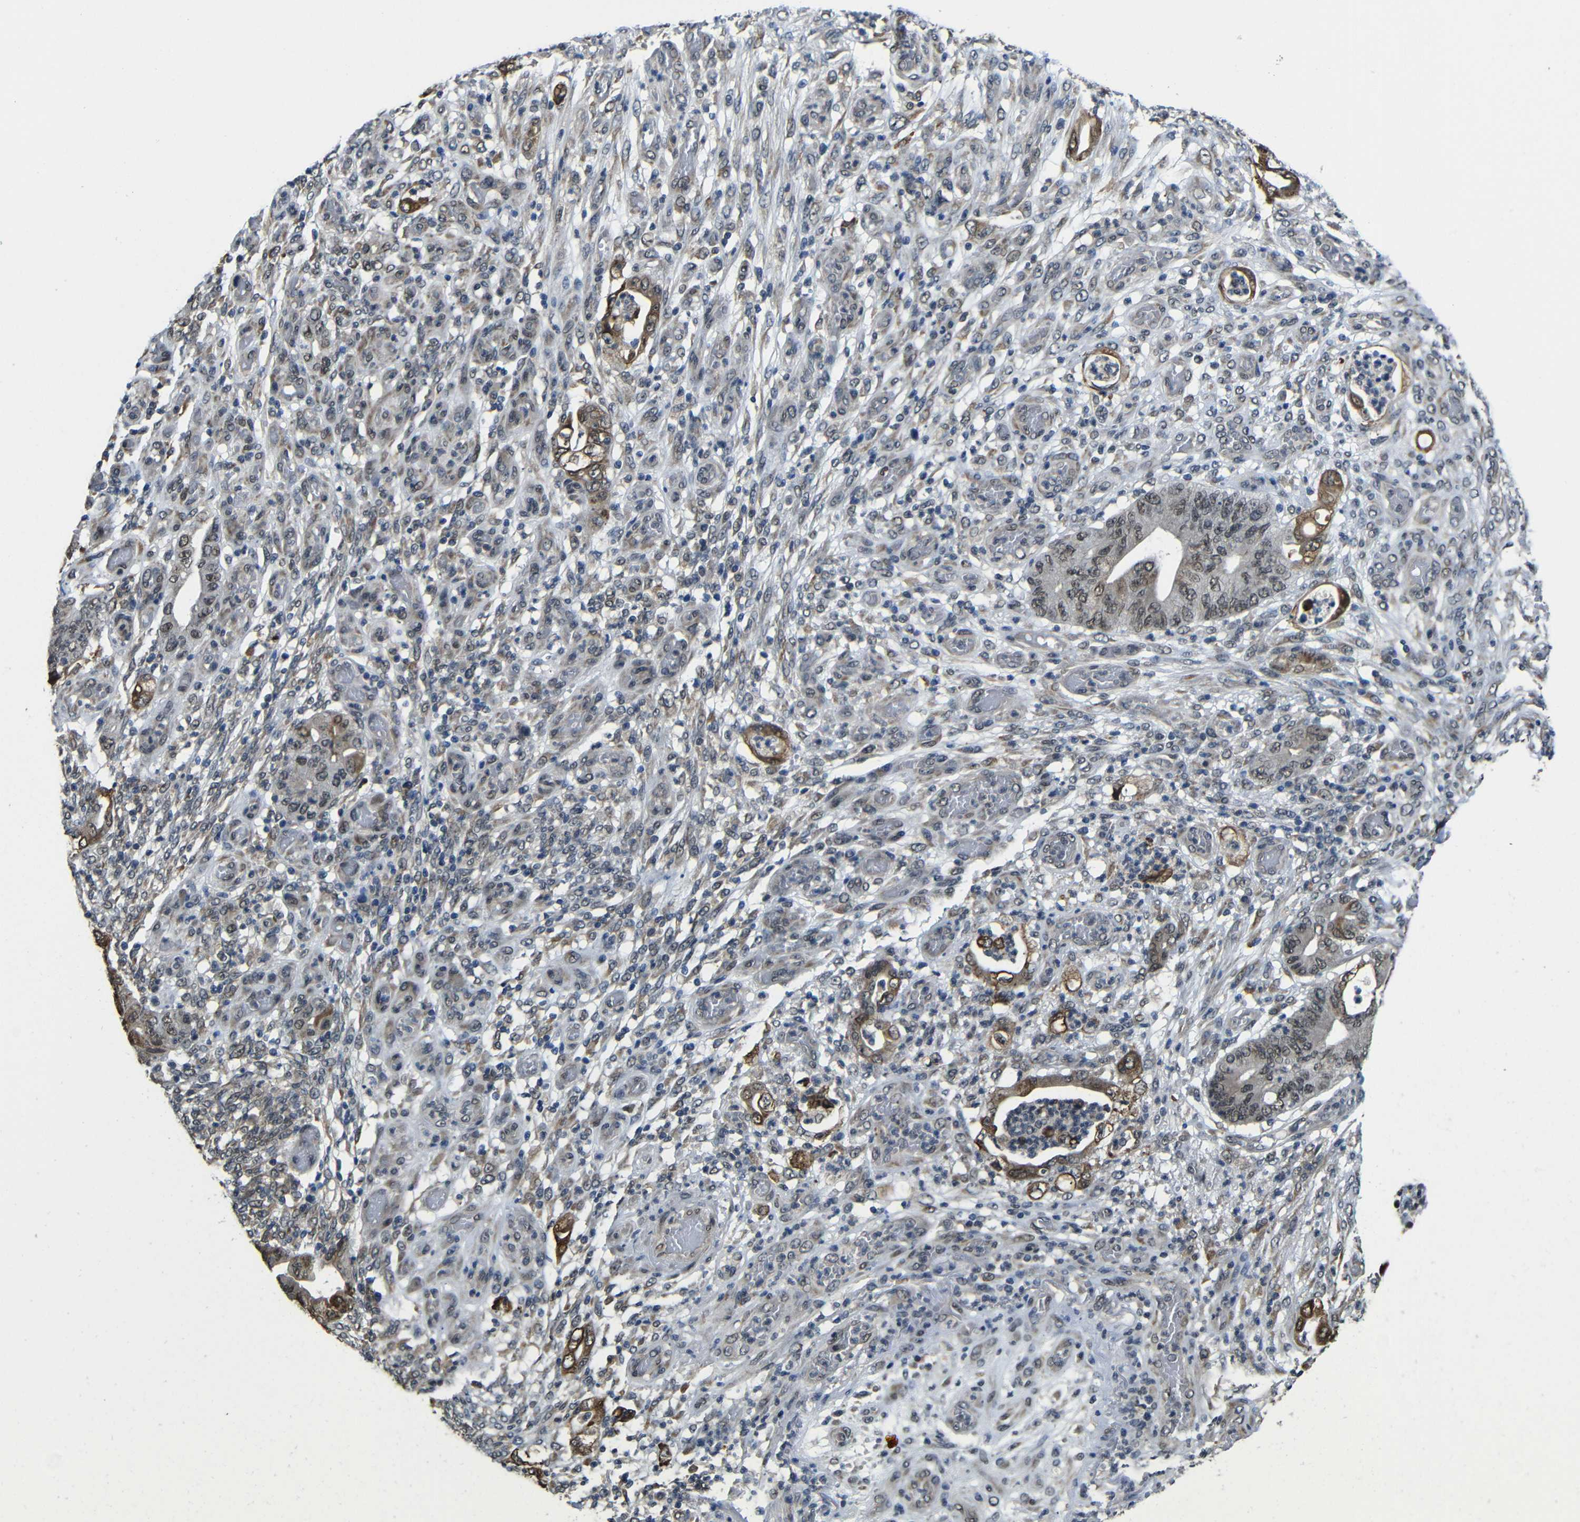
{"staining": {"intensity": "strong", "quantity": "<25%", "location": "cytoplasmic/membranous"}, "tissue": "stomach cancer", "cell_type": "Tumor cells", "image_type": "cancer", "snomed": [{"axis": "morphology", "description": "Adenocarcinoma, NOS"}, {"axis": "topography", "description": "Stomach"}], "caption": "High-power microscopy captured an IHC photomicrograph of stomach adenocarcinoma, revealing strong cytoplasmic/membranous staining in approximately <25% of tumor cells.", "gene": "FAM172A", "patient": {"sex": "female", "age": 73}}